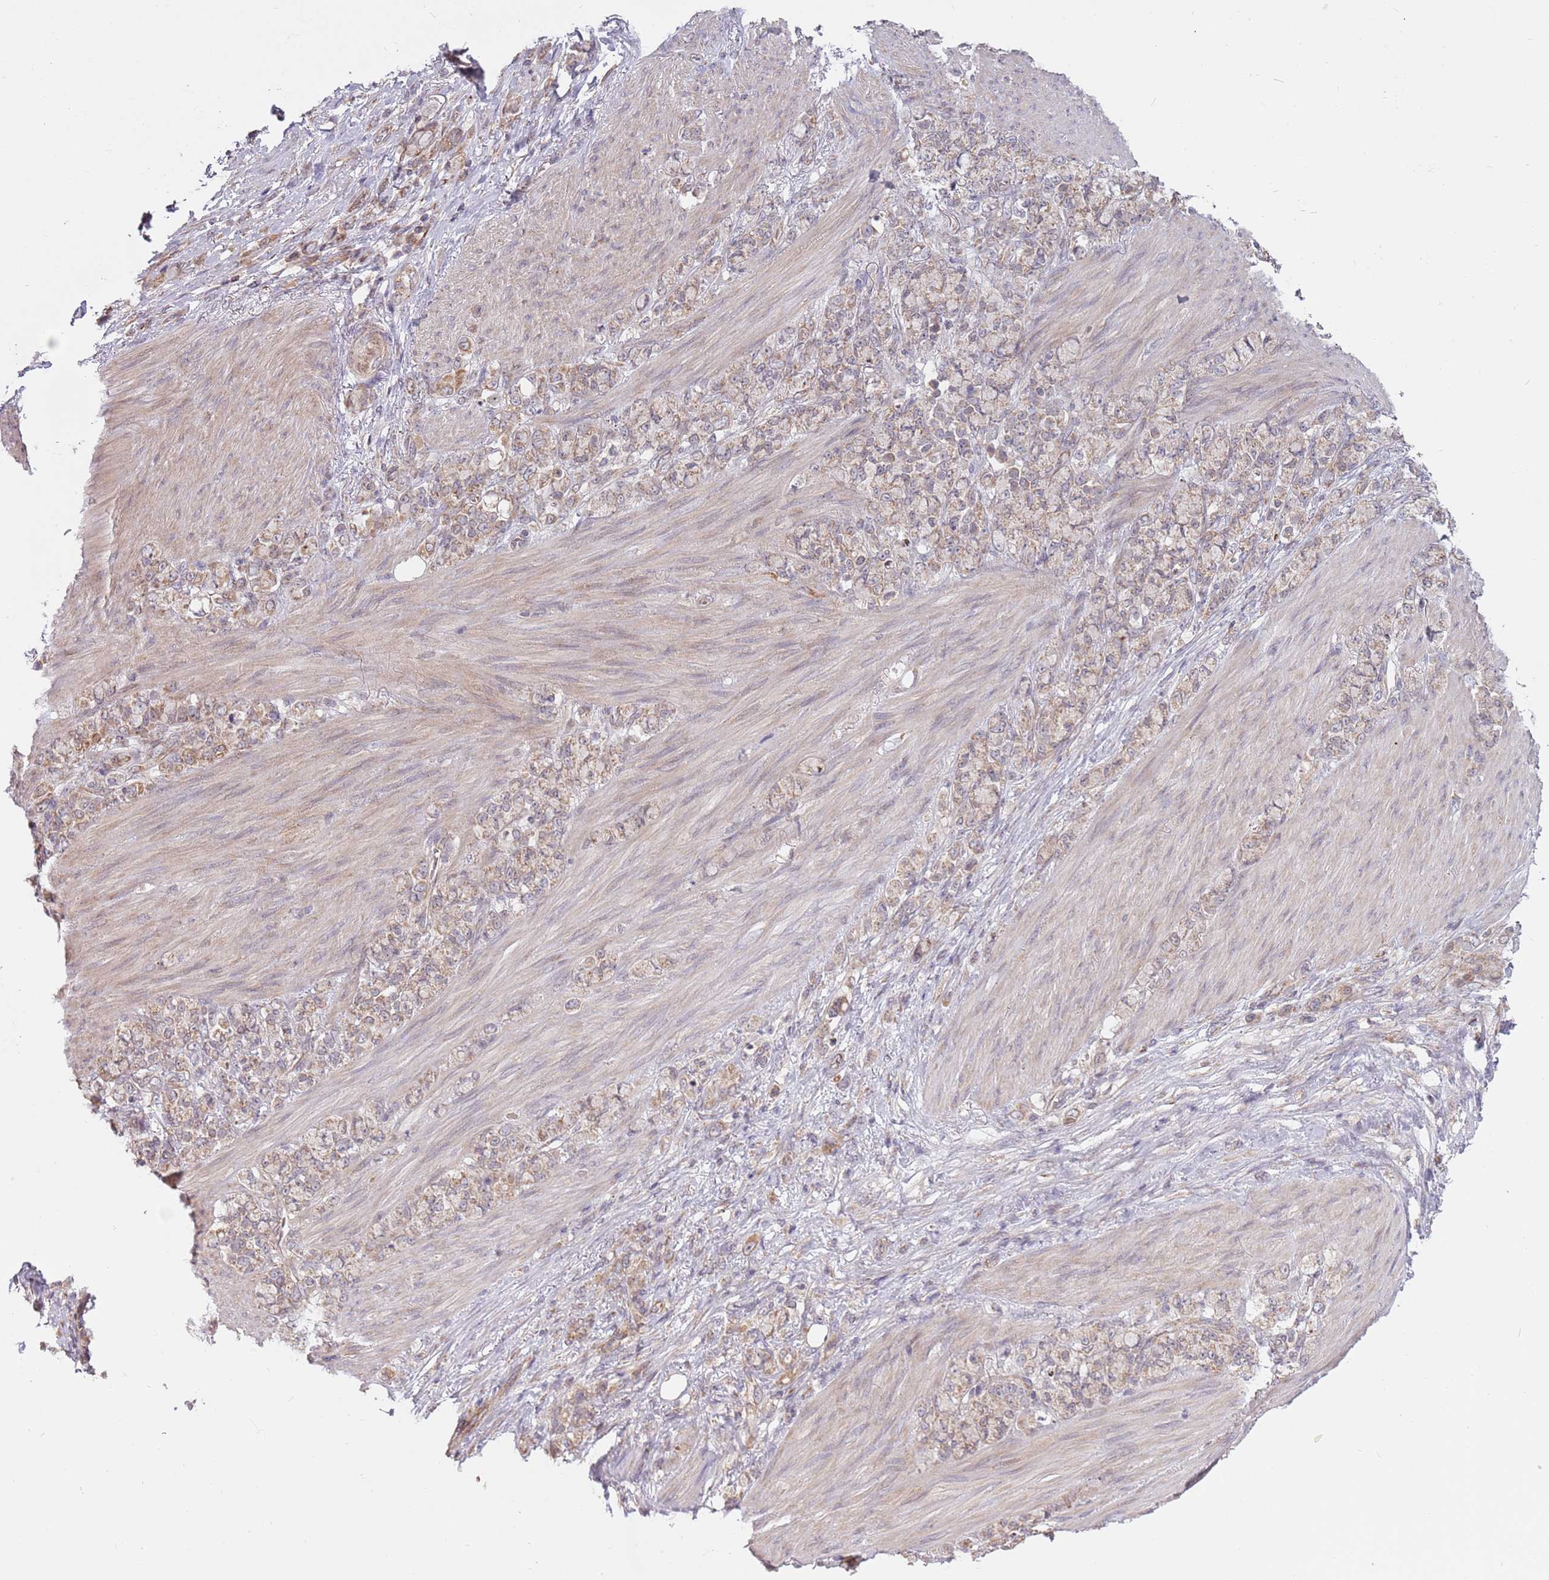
{"staining": {"intensity": "weak", "quantity": ">75%", "location": "cytoplasmic/membranous"}, "tissue": "stomach cancer", "cell_type": "Tumor cells", "image_type": "cancer", "snomed": [{"axis": "morphology", "description": "Normal tissue, NOS"}, {"axis": "morphology", "description": "Adenocarcinoma, NOS"}, {"axis": "topography", "description": "Stomach"}], "caption": "Tumor cells exhibit low levels of weak cytoplasmic/membranous positivity in approximately >75% of cells in adenocarcinoma (stomach).", "gene": "RNF181", "patient": {"sex": "female", "age": 79}}